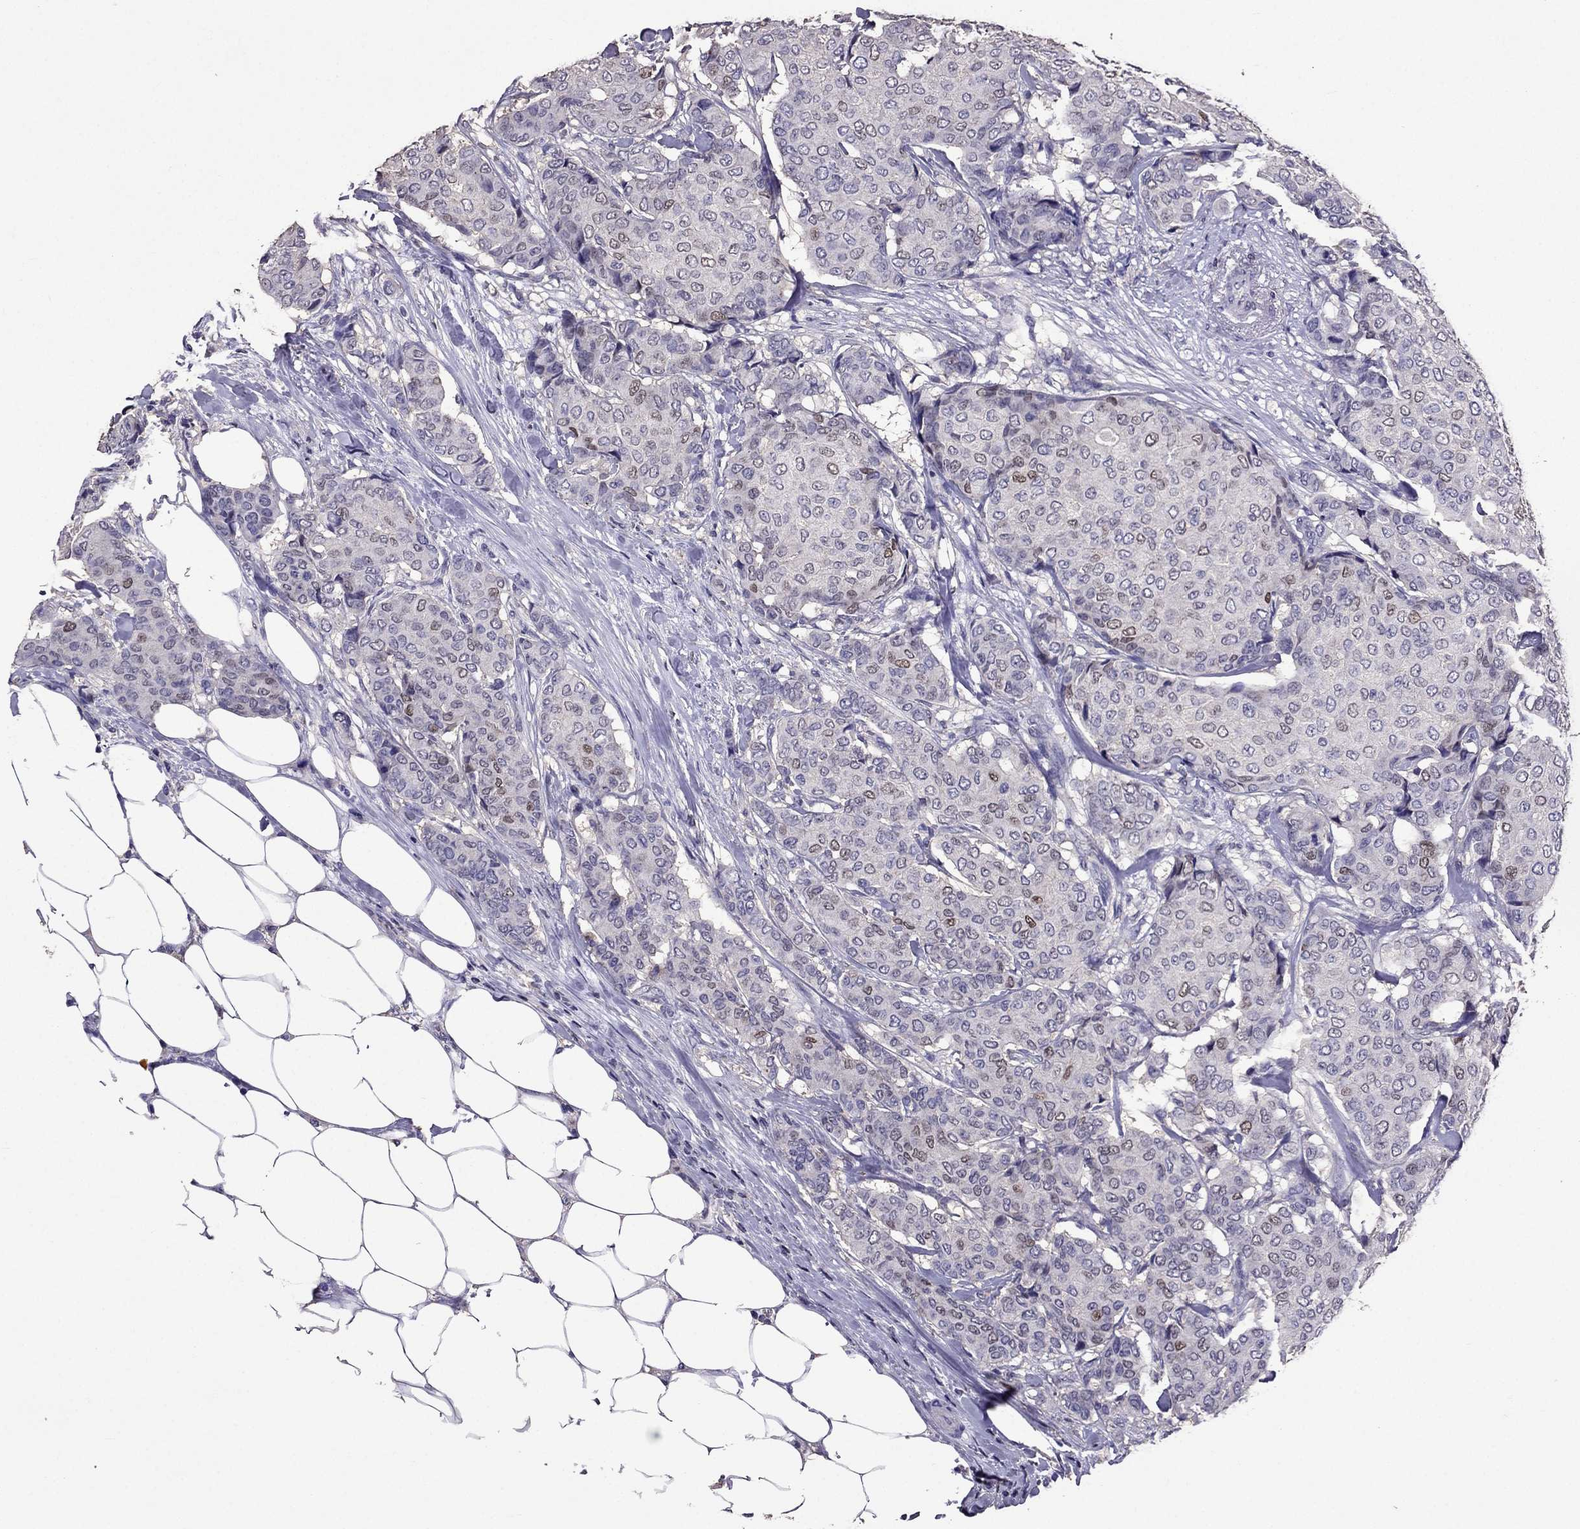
{"staining": {"intensity": "weak", "quantity": "<25%", "location": "nuclear"}, "tissue": "breast cancer", "cell_type": "Tumor cells", "image_type": "cancer", "snomed": [{"axis": "morphology", "description": "Duct carcinoma"}, {"axis": "topography", "description": "Breast"}], "caption": "This is an immunohistochemistry (IHC) image of human breast cancer. There is no positivity in tumor cells.", "gene": "NKX3-1", "patient": {"sex": "female", "age": 75}}